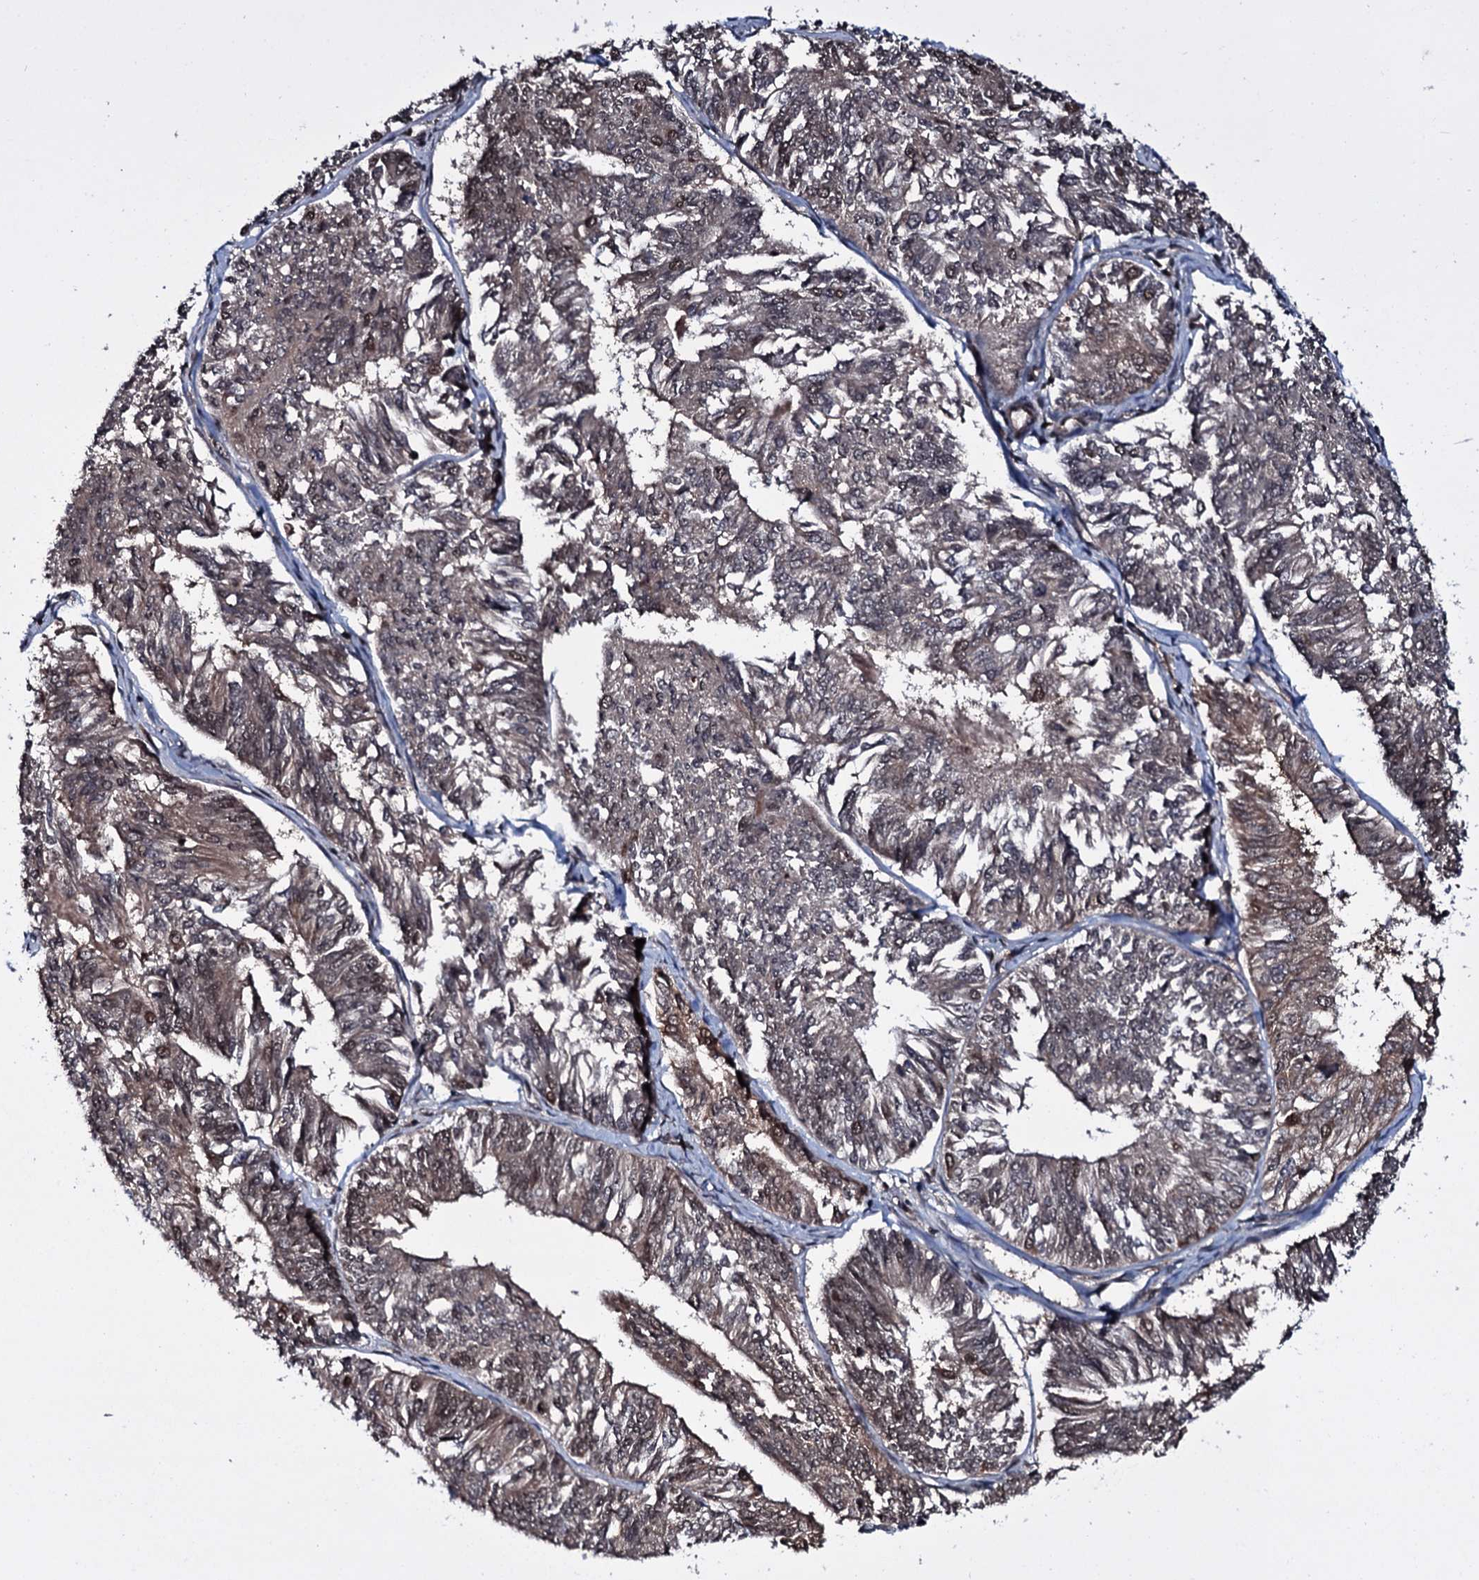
{"staining": {"intensity": "moderate", "quantity": "25%-75%", "location": "cytoplasmic/membranous,nuclear"}, "tissue": "endometrial cancer", "cell_type": "Tumor cells", "image_type": "cancer", "snomed": [{"axis": "morphology", "description": "Adenocarcinoma, NOS"}, {"axis": "topography", "description": "Endometrium"}], "caption": "Protein staining of endometrial cancer tissue reveals moderate cytoplasmic/membranous and nuclear staining in approximately 25%-75% of tumor cells.", "gene": "HDDC3", "patient": {"sex": "female", "age": 58}}